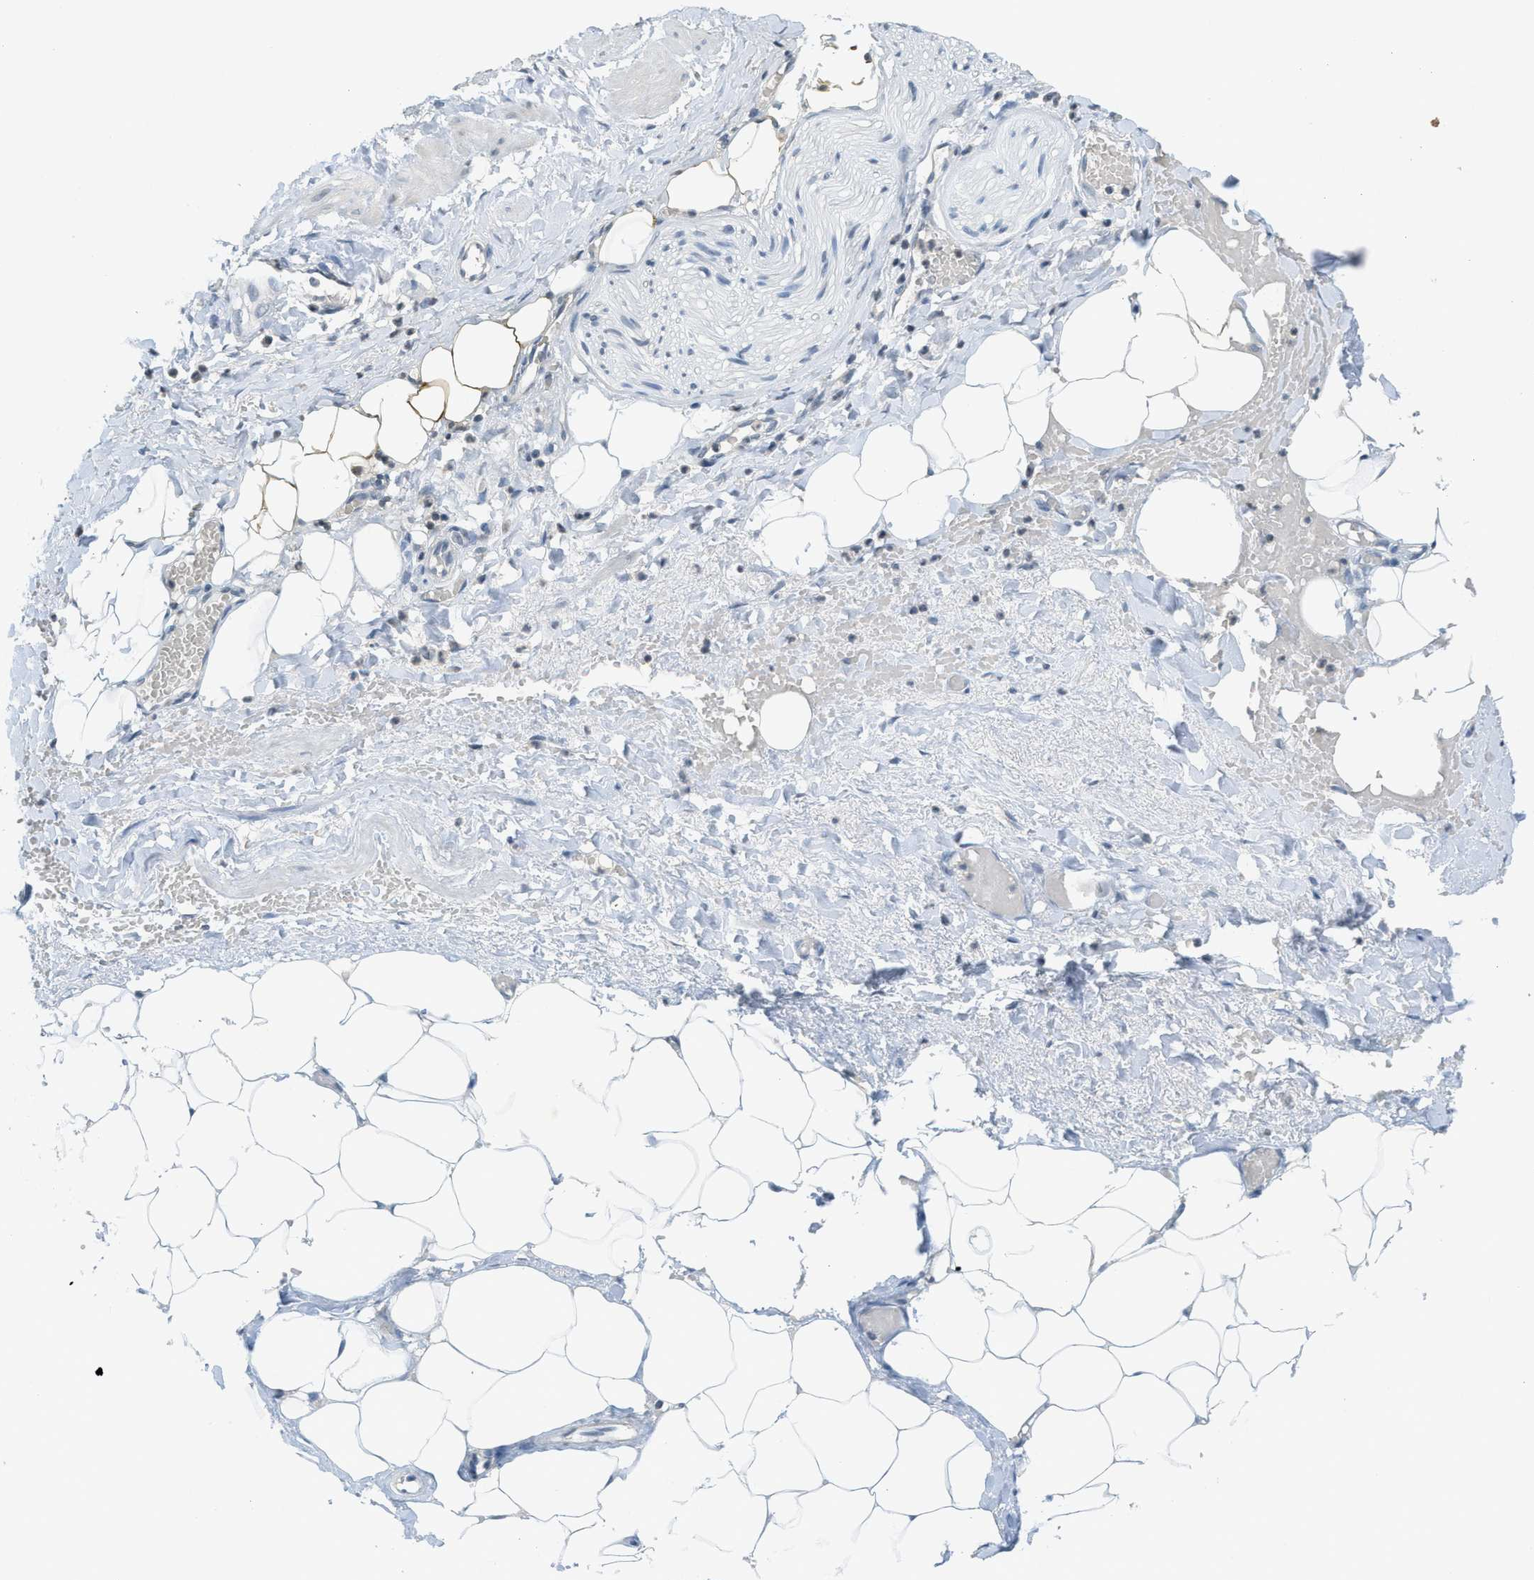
{"staining": {"intensity": "negative", "quantity": "none", "location": "none"}, "tissue": "adipose tissue", "cell_type": "Adipocytes", "image_type": "normal", "snomed": [{"axis": "morphology", "description": "Normal tissue, NOS"}, {"axis": "topography", "description": "Soft tissue"}, {"axis": "topography", "description": "Vascular tissue"}], "caption": "Adipocytes show no significant protein staining in unremarkable adipose tissue. (Immunohistochemistry (ihc), brightfield microscopy, high magnification).", "gene": "TXNDC2", "patient": {"sex": "female", "age": 35}}